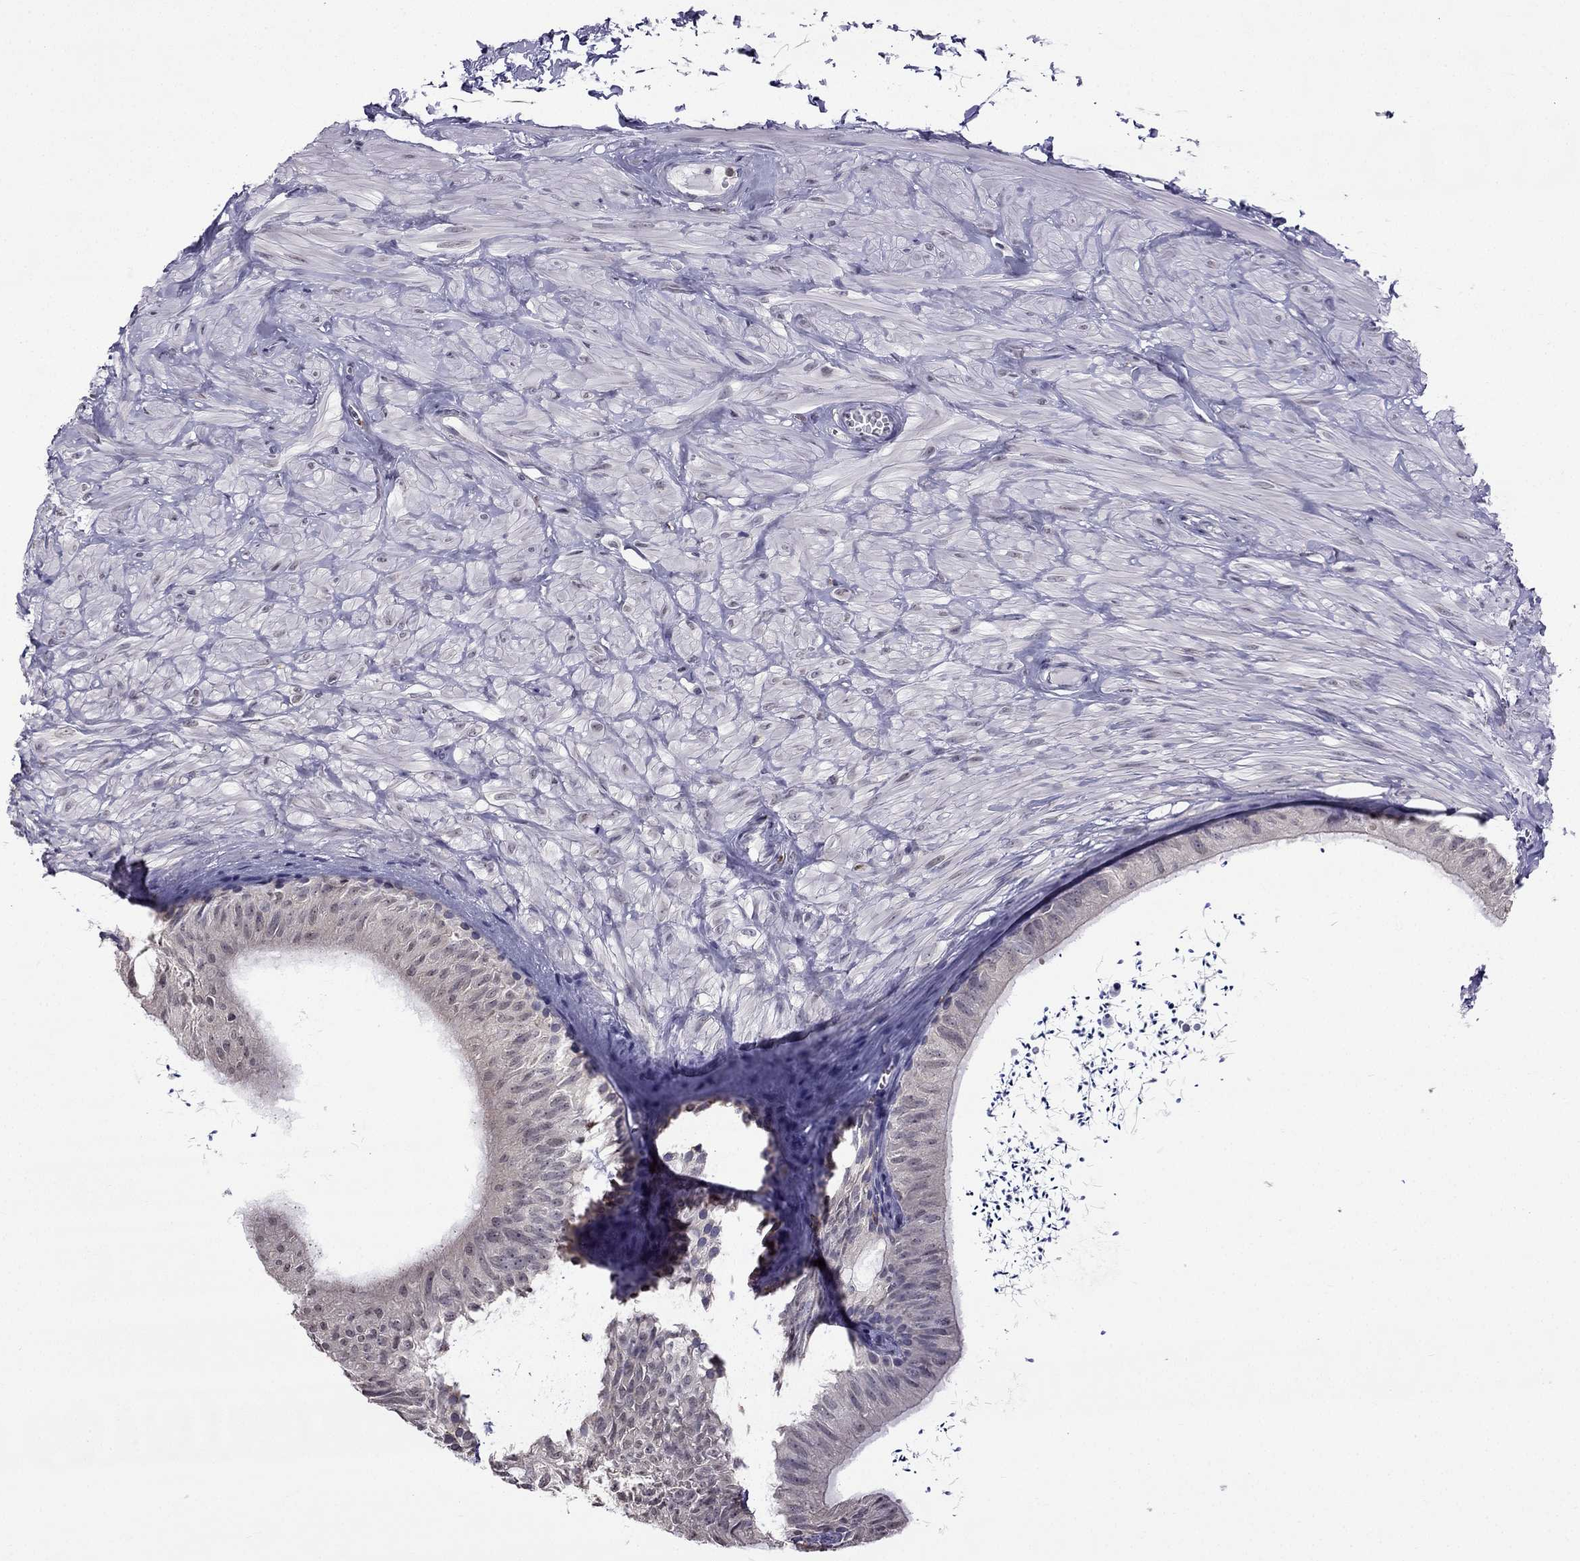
{"staining": {"intensity": "negative", "quantity": "none", "location": "none"}, "tissue": "epididymis", "cell_type": "Glandular cells", "image_type": "normal", "snomed": [{"axis": "morphology", "description": "Normal tissue, NOS"}, {"axis": "topography", "description": "Epididymis"}], "caption": "Immunohistochemistry (IHC) of unremarkable epididymis exhibits no expression in glandular cells.", "gene": "CCK", "patient": {"sex": "male", "age": 32}}